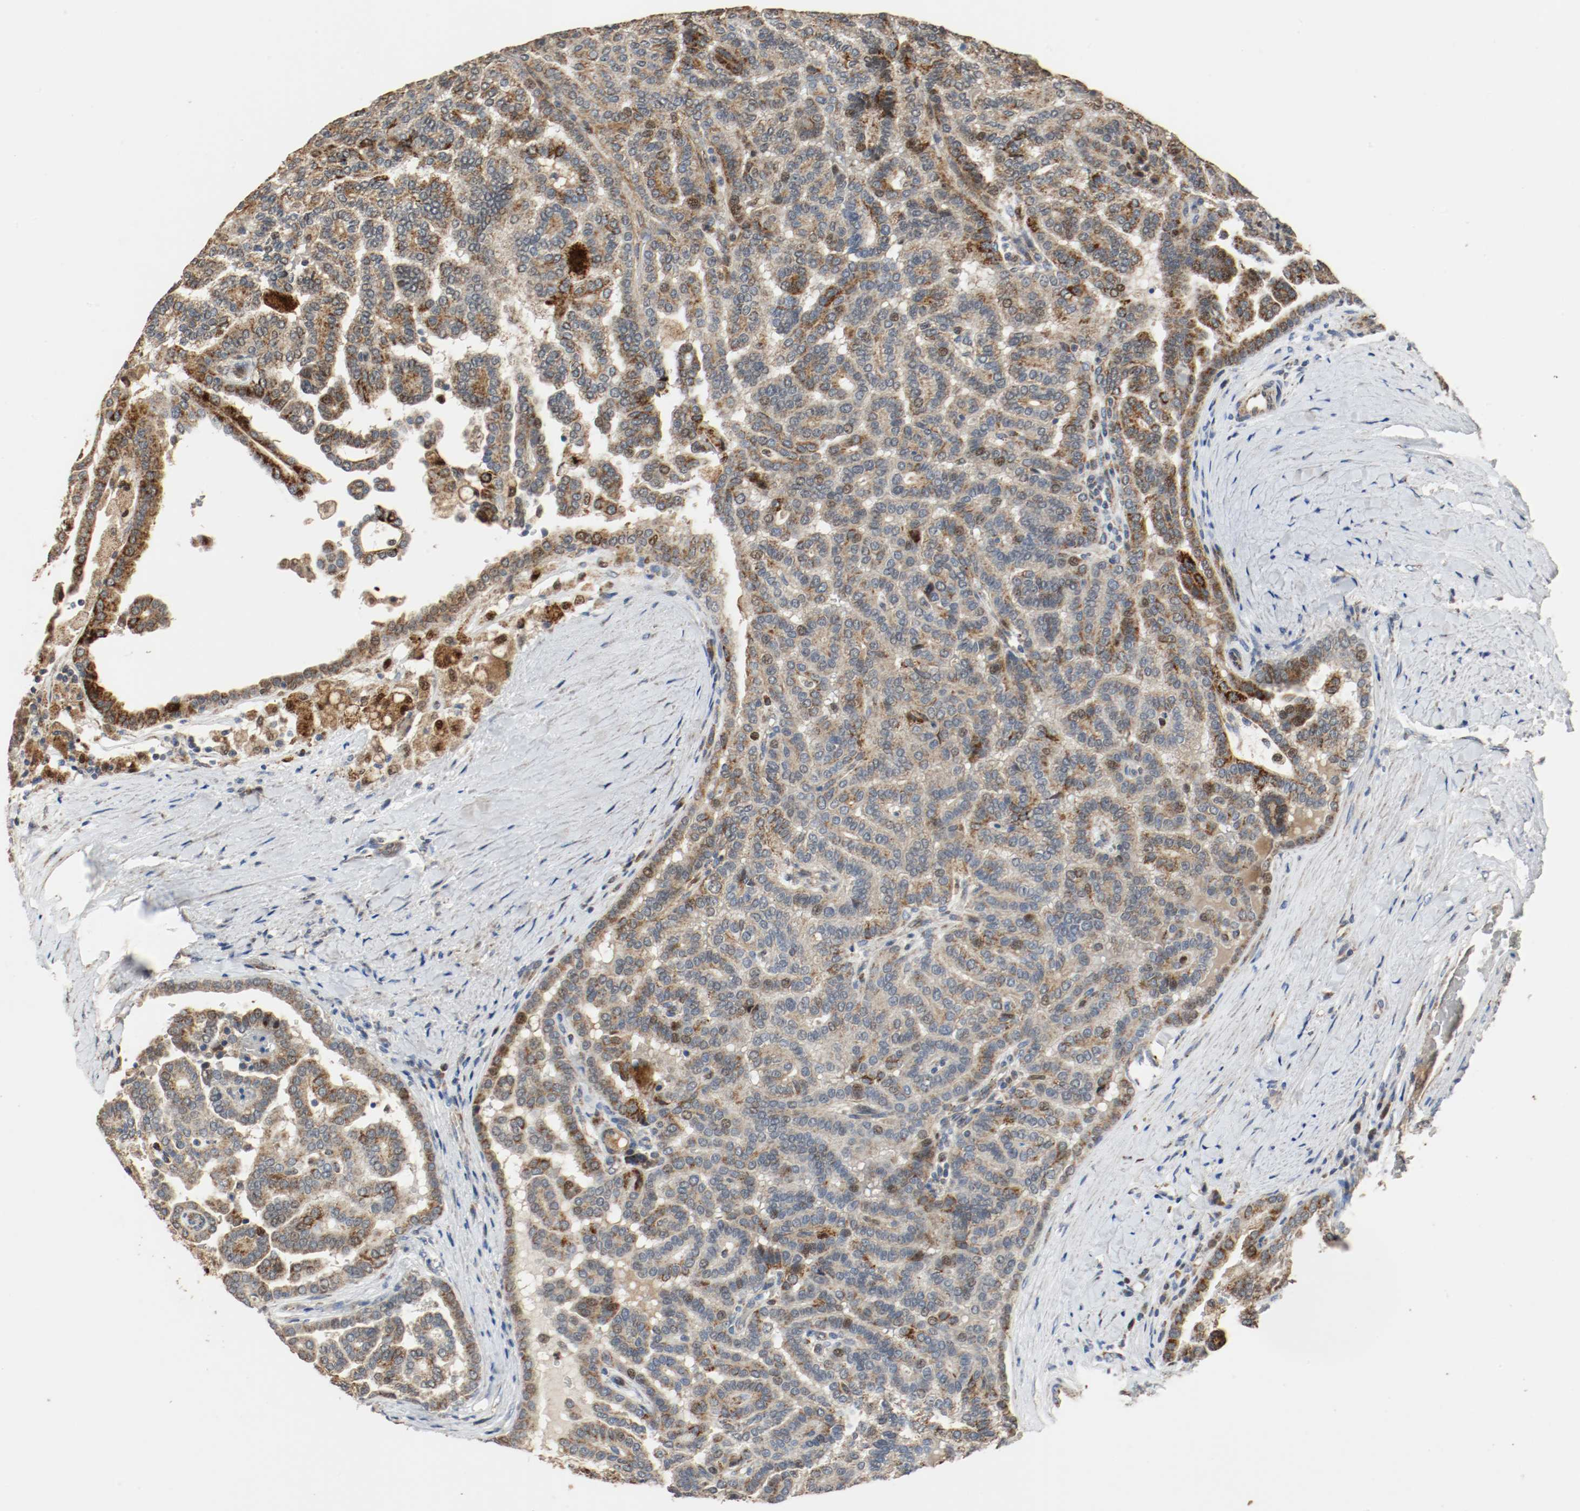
{"staining": {"intensity": "strong", "quantity": ">75%", "location": "cytoplasmic/membranous"}, "tissue": "renal cancer", "cell_type": "Tumor cells", "image_type": "cancer", "snomed": [{"axis": "morphology", "description": "Adenocarcinoma, NOS"}, {"axis": "topography", "description": "Kidney"}], "caption": "A brown stain shows strong cytoplasmic/membranous expression of a protein in renal cancer tumor cells.", "gene": "ALDH4A1", "patient": {"sex": "male", "age": 61}}